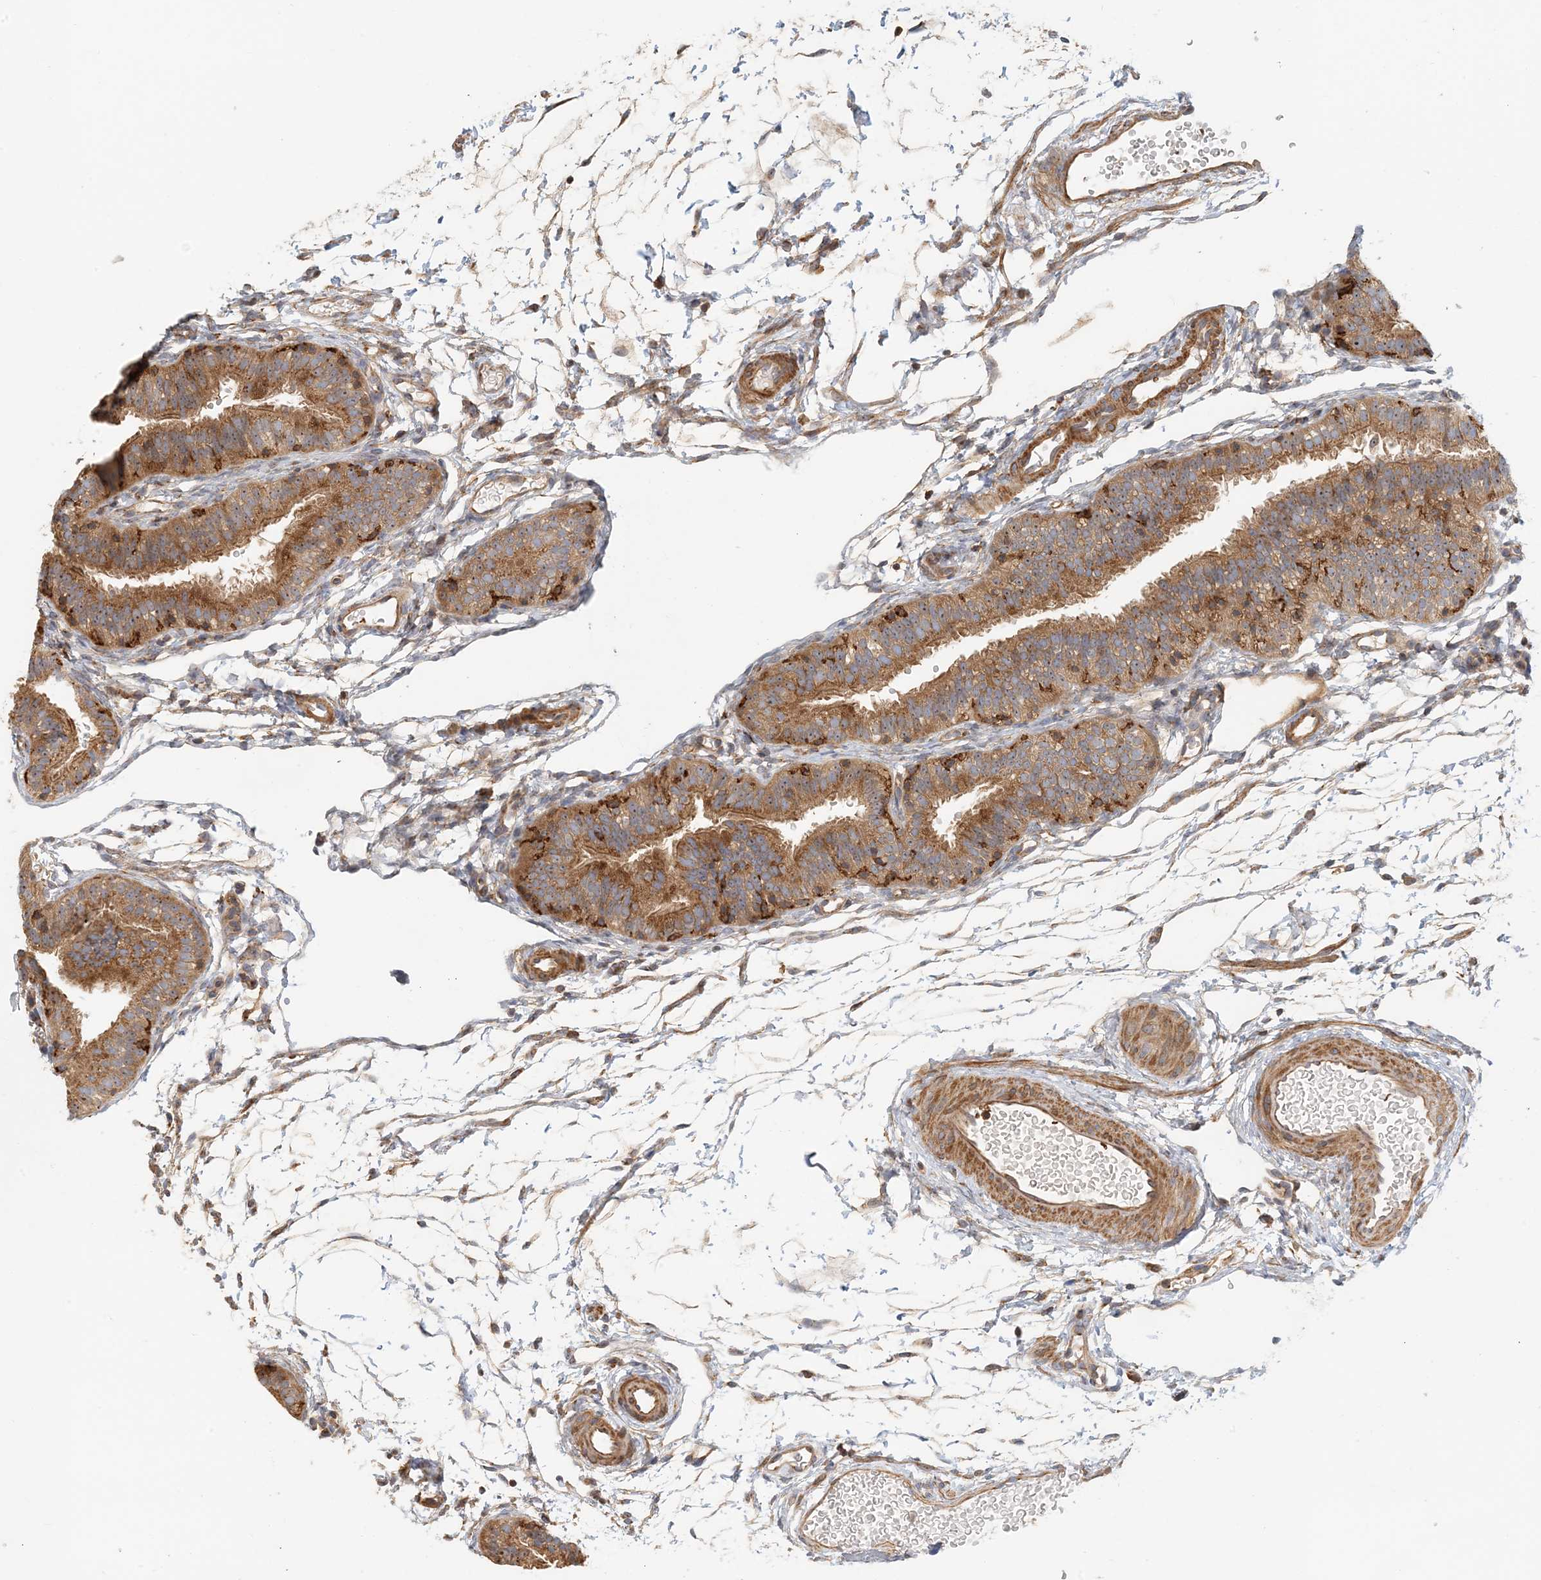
{"staining": {"intensity": "moderate", "quantity": ">75%", "location": "cytoplasmic/membranous"}, "tissue": "fallopian tube", "cell_type": "Glandular cells", "image_type": "normal", "snomed": [{"axis": "morphology", "description": "Normal tissue, NOS"}, {"axis": "topography", "description": "Fallopian tube"}], "caption": "DAB (3,3'-diaminobenzidine) immunohistochemical staining of normal human fallopian tube reveals moderate cytoplasmic/membranous protein positivity in about >75% of glandular cells. (DAB (3,3'-diaminobenzidine) = brown stain, brightfield microscopy at high magnification).", "gene": "COLEC11", "patient": {"sex": "female", "age": 35}}